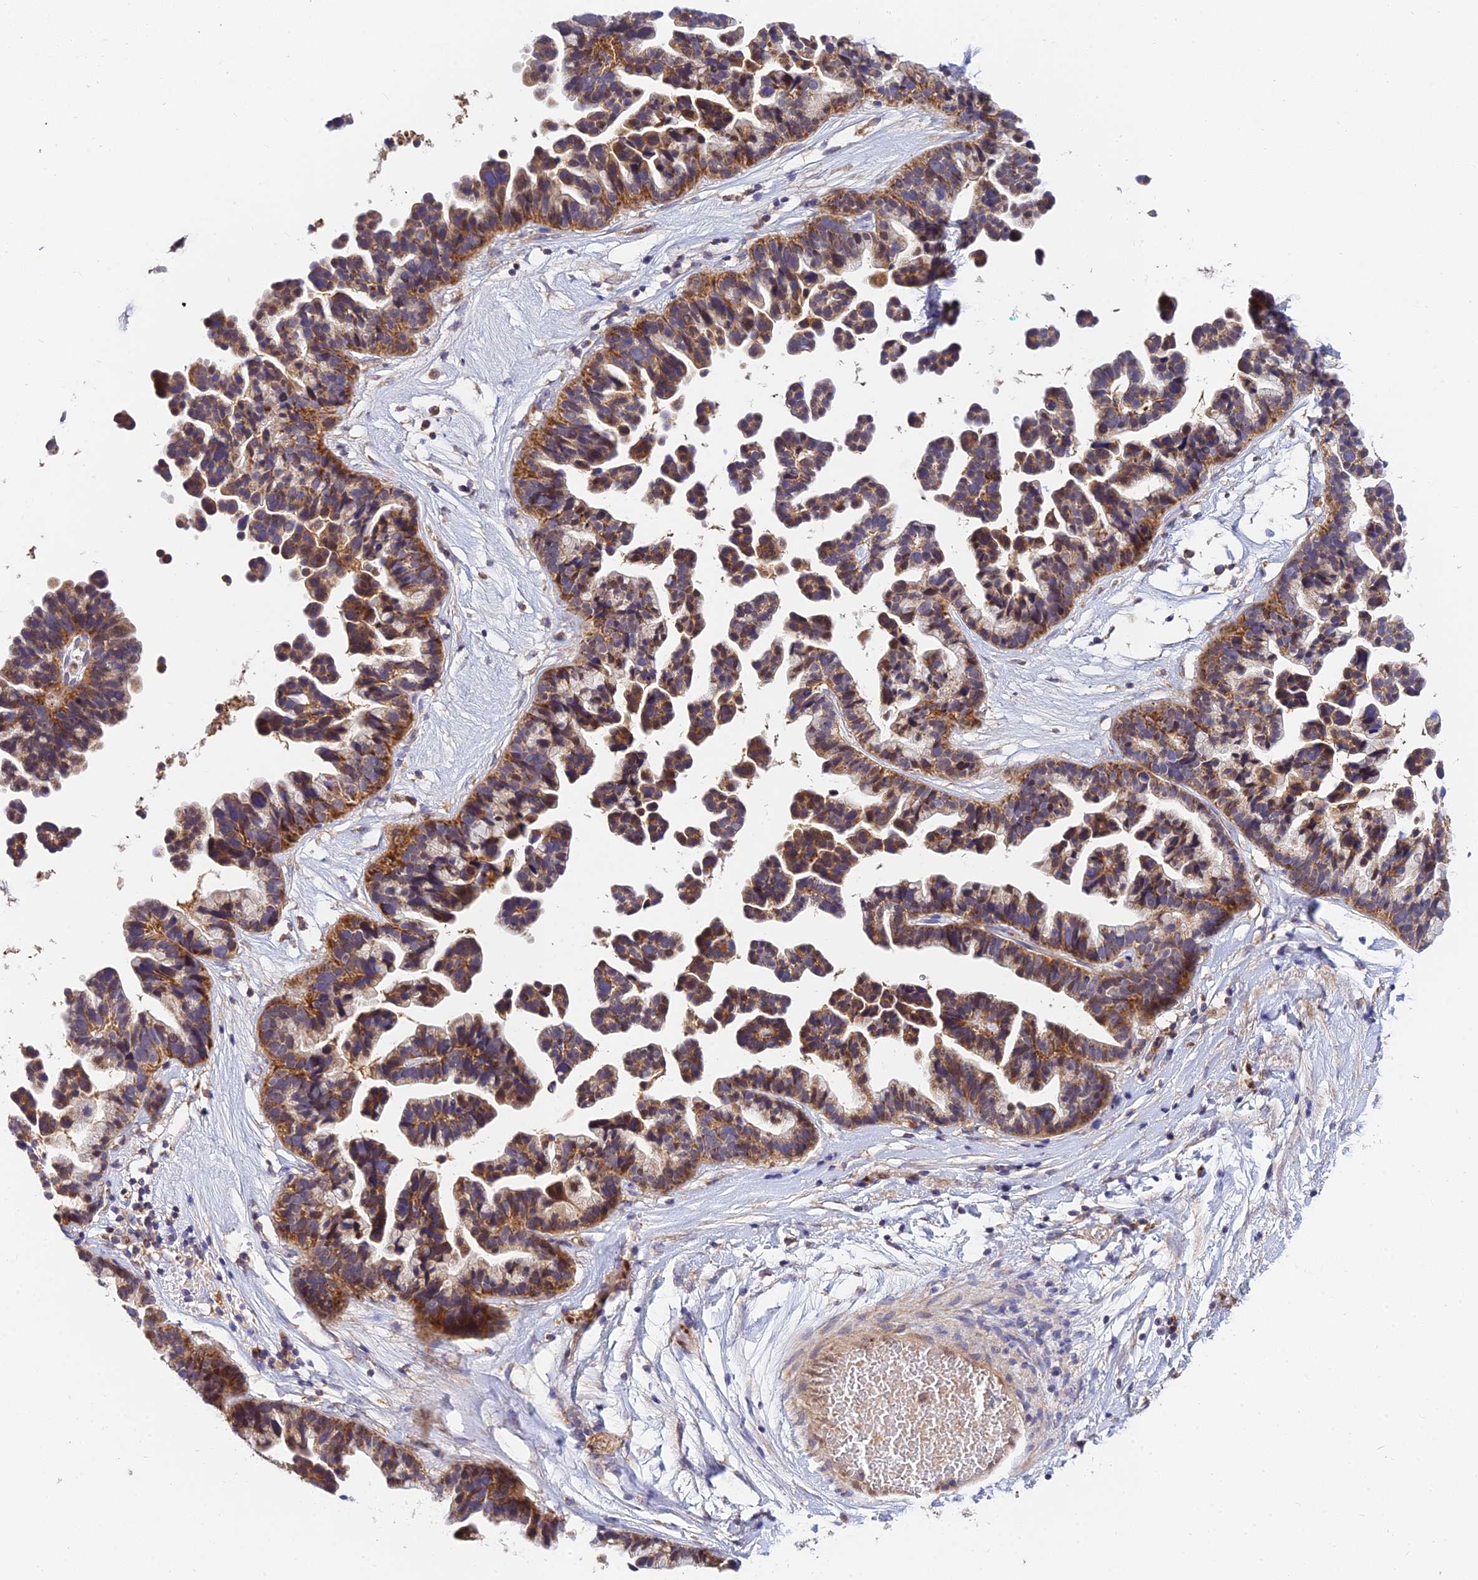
{"staining": {"intensity": "moderate", "quantity": ">75%", "location": "cytoplasmic/membranous"}, "tissue": "ovarian cancer", "cell_type": "Tumor cells", "image_type": "cancer", "snomed": [{"axis": "morphology", "description": "Cystadenocarcinoma, serous, NOS"}, {"axis": "topography", "description": "Ovary"}], "caption": "Moderate cytoplasmic/membranous expression is identified in about >75% of tumor cells in serous cystadenocarcinoma (ovarian). The staining was performed using DAB to visualize the protein expression in brown, while the nuclei were stained in blue with hematoxylin (Magnification: 20x).", "gene": "PODNL1", "patient": {"sex": "female", "age": 56}}